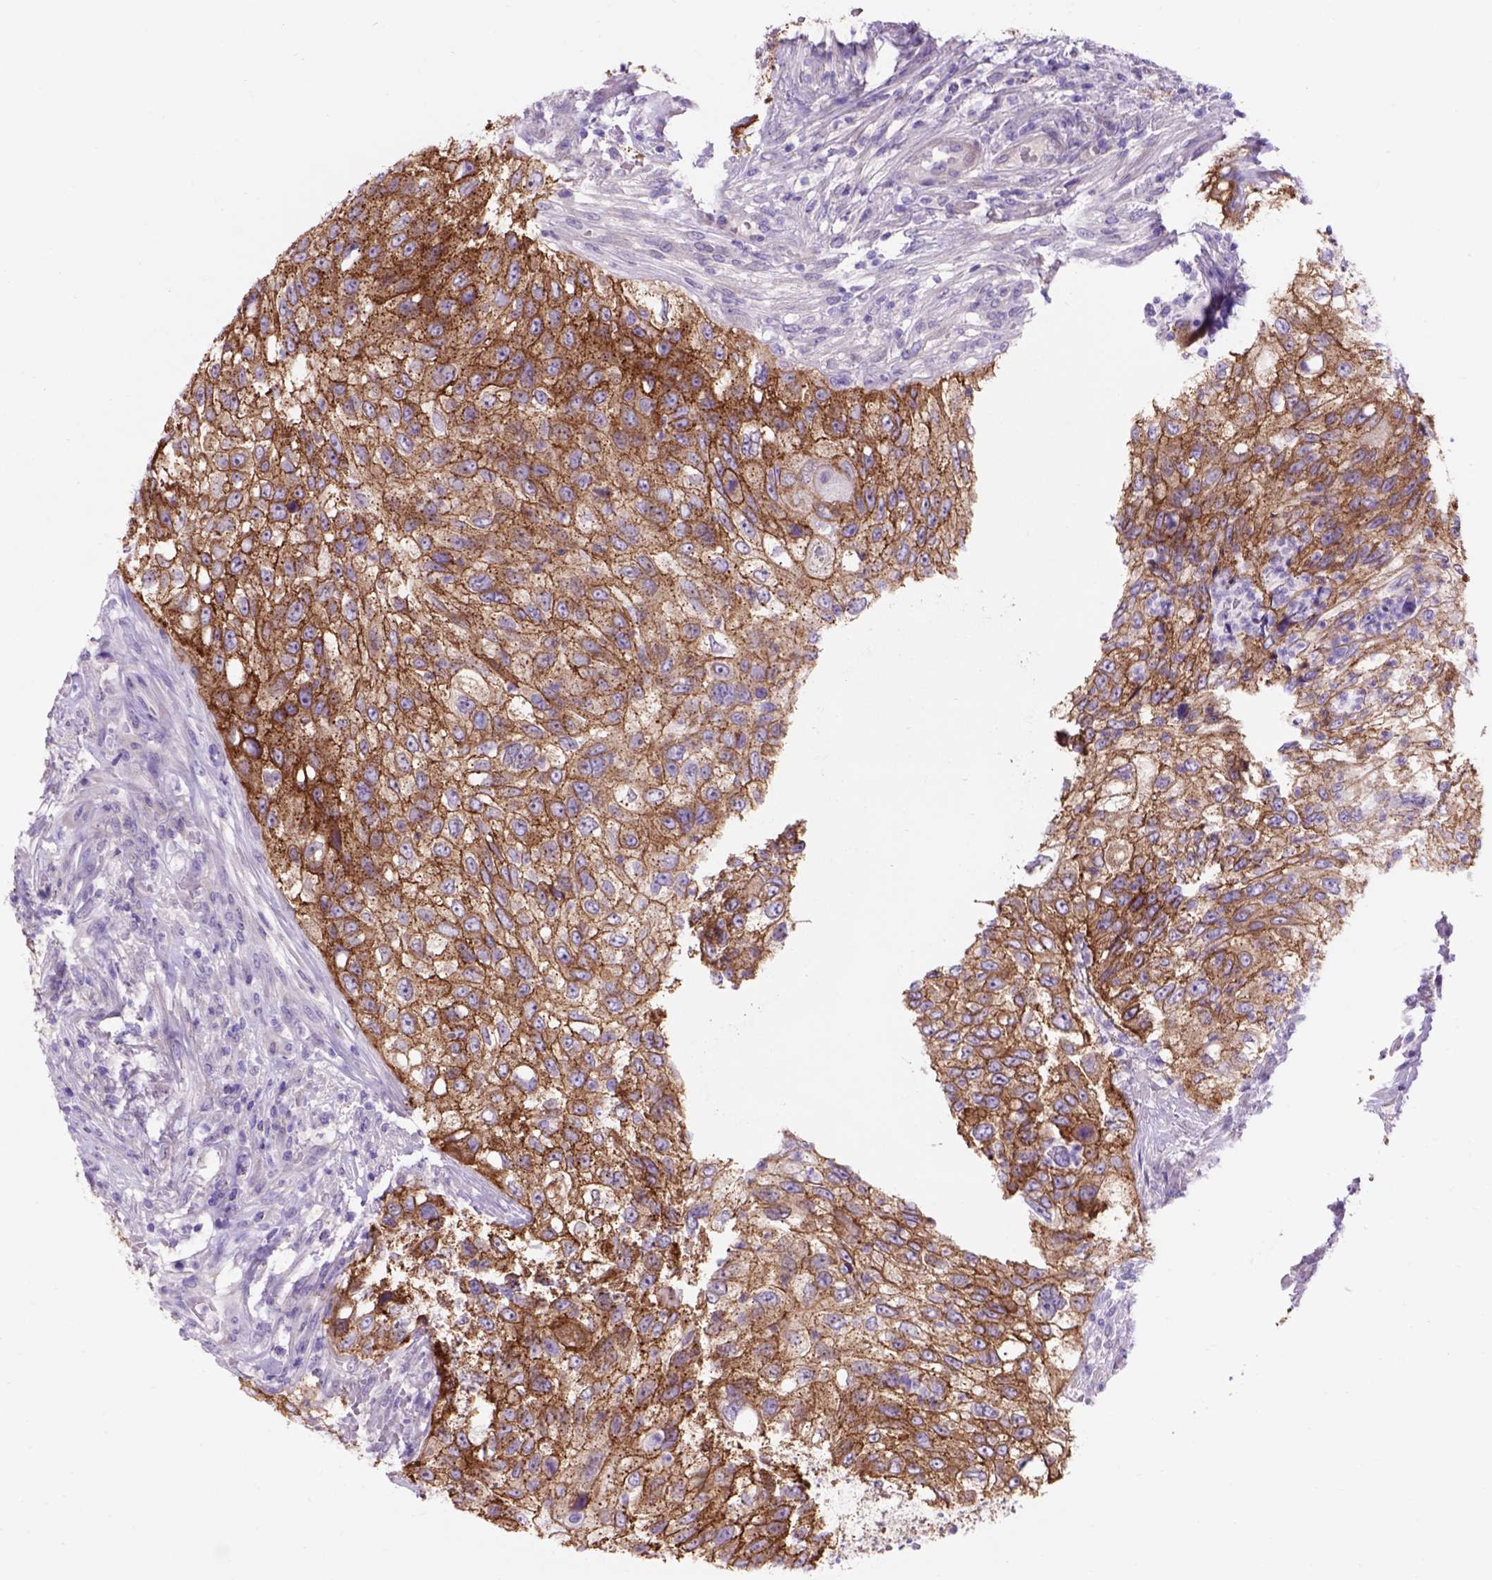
{"staining": {"intensity": "moderate", "quantity": ">75%", "location": "cytoplasmic/membranous"}, "tissue": "urothelial cancer", "cell_type": "Tumor cells", "image_type": "cancer", "snomed": [{"axis": "morphology", "description": "Urothelial carcinoma, High grade"}, {"axis": "topography", "description": "Urinary bladder"}], "caption": "The micrograph demonstrates staining of high-grade urothelial carcinoma, revealing moderate cytoplasmic/membranous protein staining (brown color) within tumor cells.", "gene": "EGFR", "patient": {"sex": "female", "age": 60}}